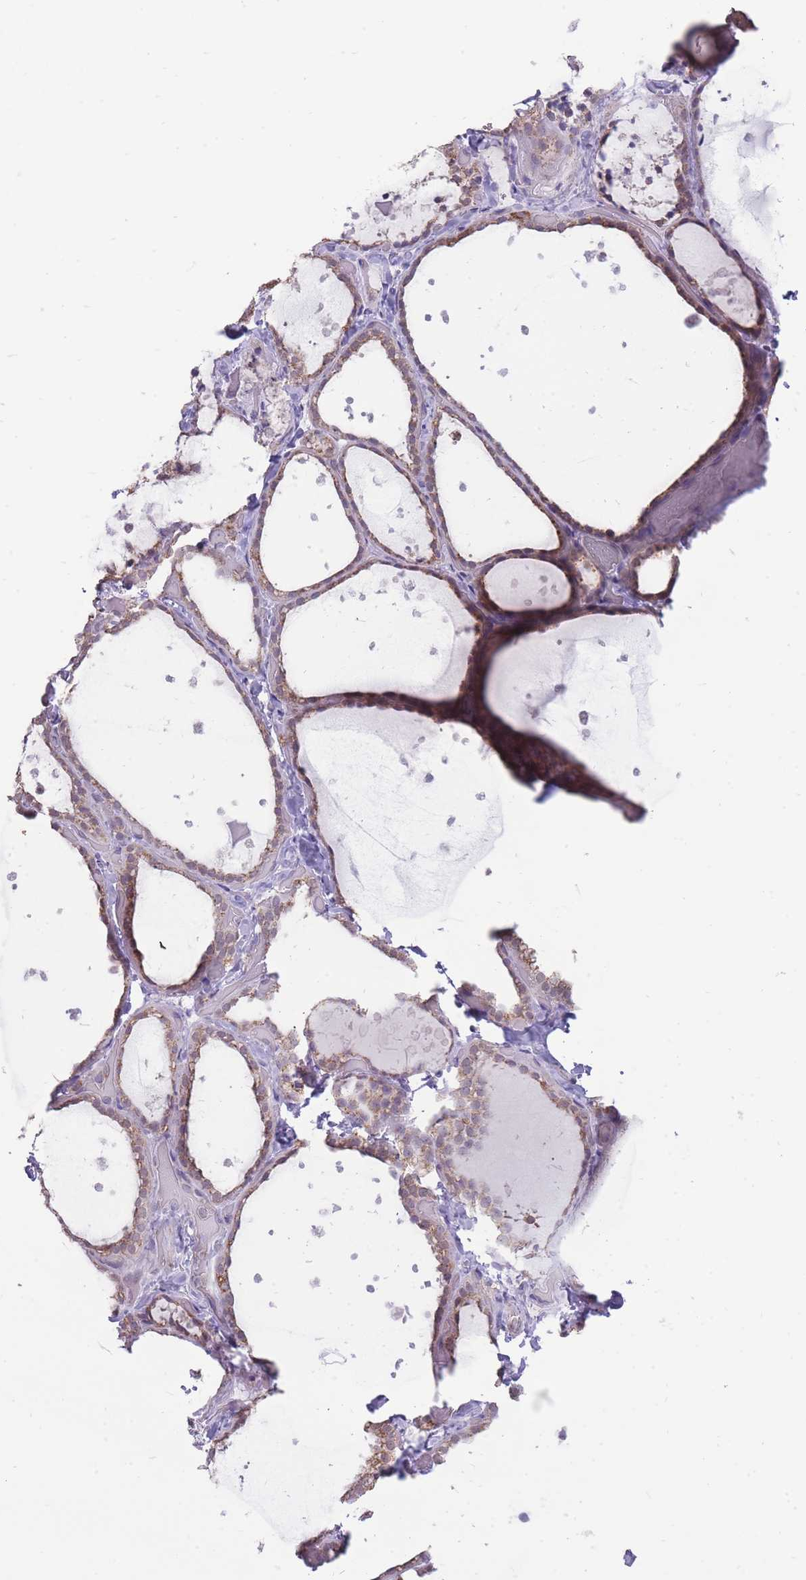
{"staining": {"intensity": "moderate", "quantity": ">75%", "location": "cytoplasmic/membranous"}, "tissue": "thyroid gland", "cell_type": "Glandular cells", "image_type": "normal", "snomed": [{"axis": "morphology", "description": "Normal tissue, NOS"}, {"axis": "topography", "description": "Thyroid gland"}], "caption": "Glandular cells exhibit moderate cytoplasmic/membranous staining in approximately >75% of cells in normal thyroid gland.", "gene": "NELL1", "patient": {"sex": "female", "age": 44}}